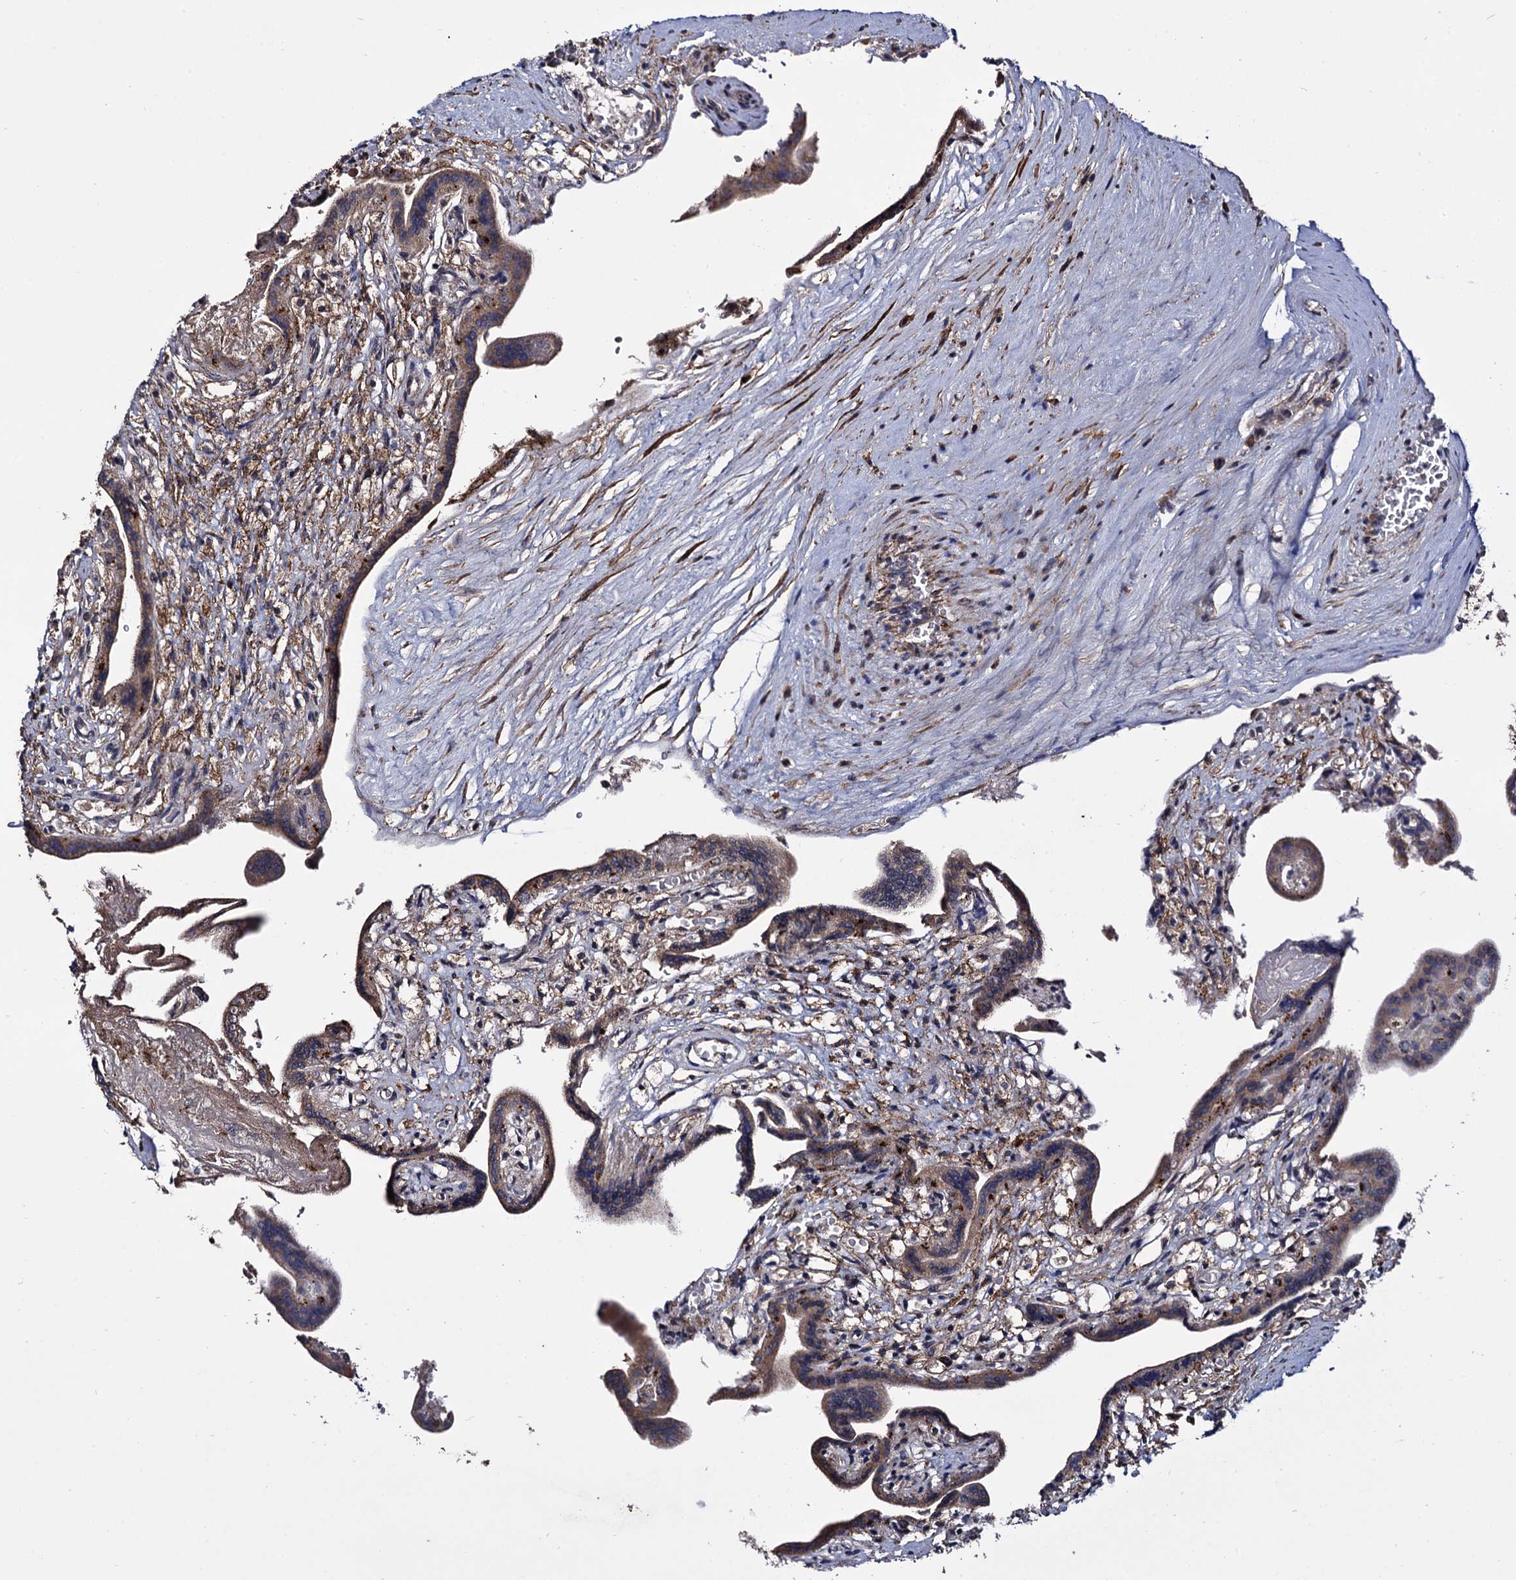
{"staining": {"intensity": "strong", "quantity": ">75%", "location": "cytoplasmic/membranous"}, "tissue": "placenta", "cell_type": "Trophoblastic cells", "image_type": "normal", "snomed": [{"axis": "morphology", "description": "Normal tissue, NOS"}, {"axis": "topography", "description": "Placenta"}], "caption": "The immunohistochemical stain labels strong cytoplasmic/membranous expression in trophoblastic cells of unremarkable placenta. Nuclei are stained in blue.", "gene": "MICAL2", "patient": {"sex": "female", "age": 37}}